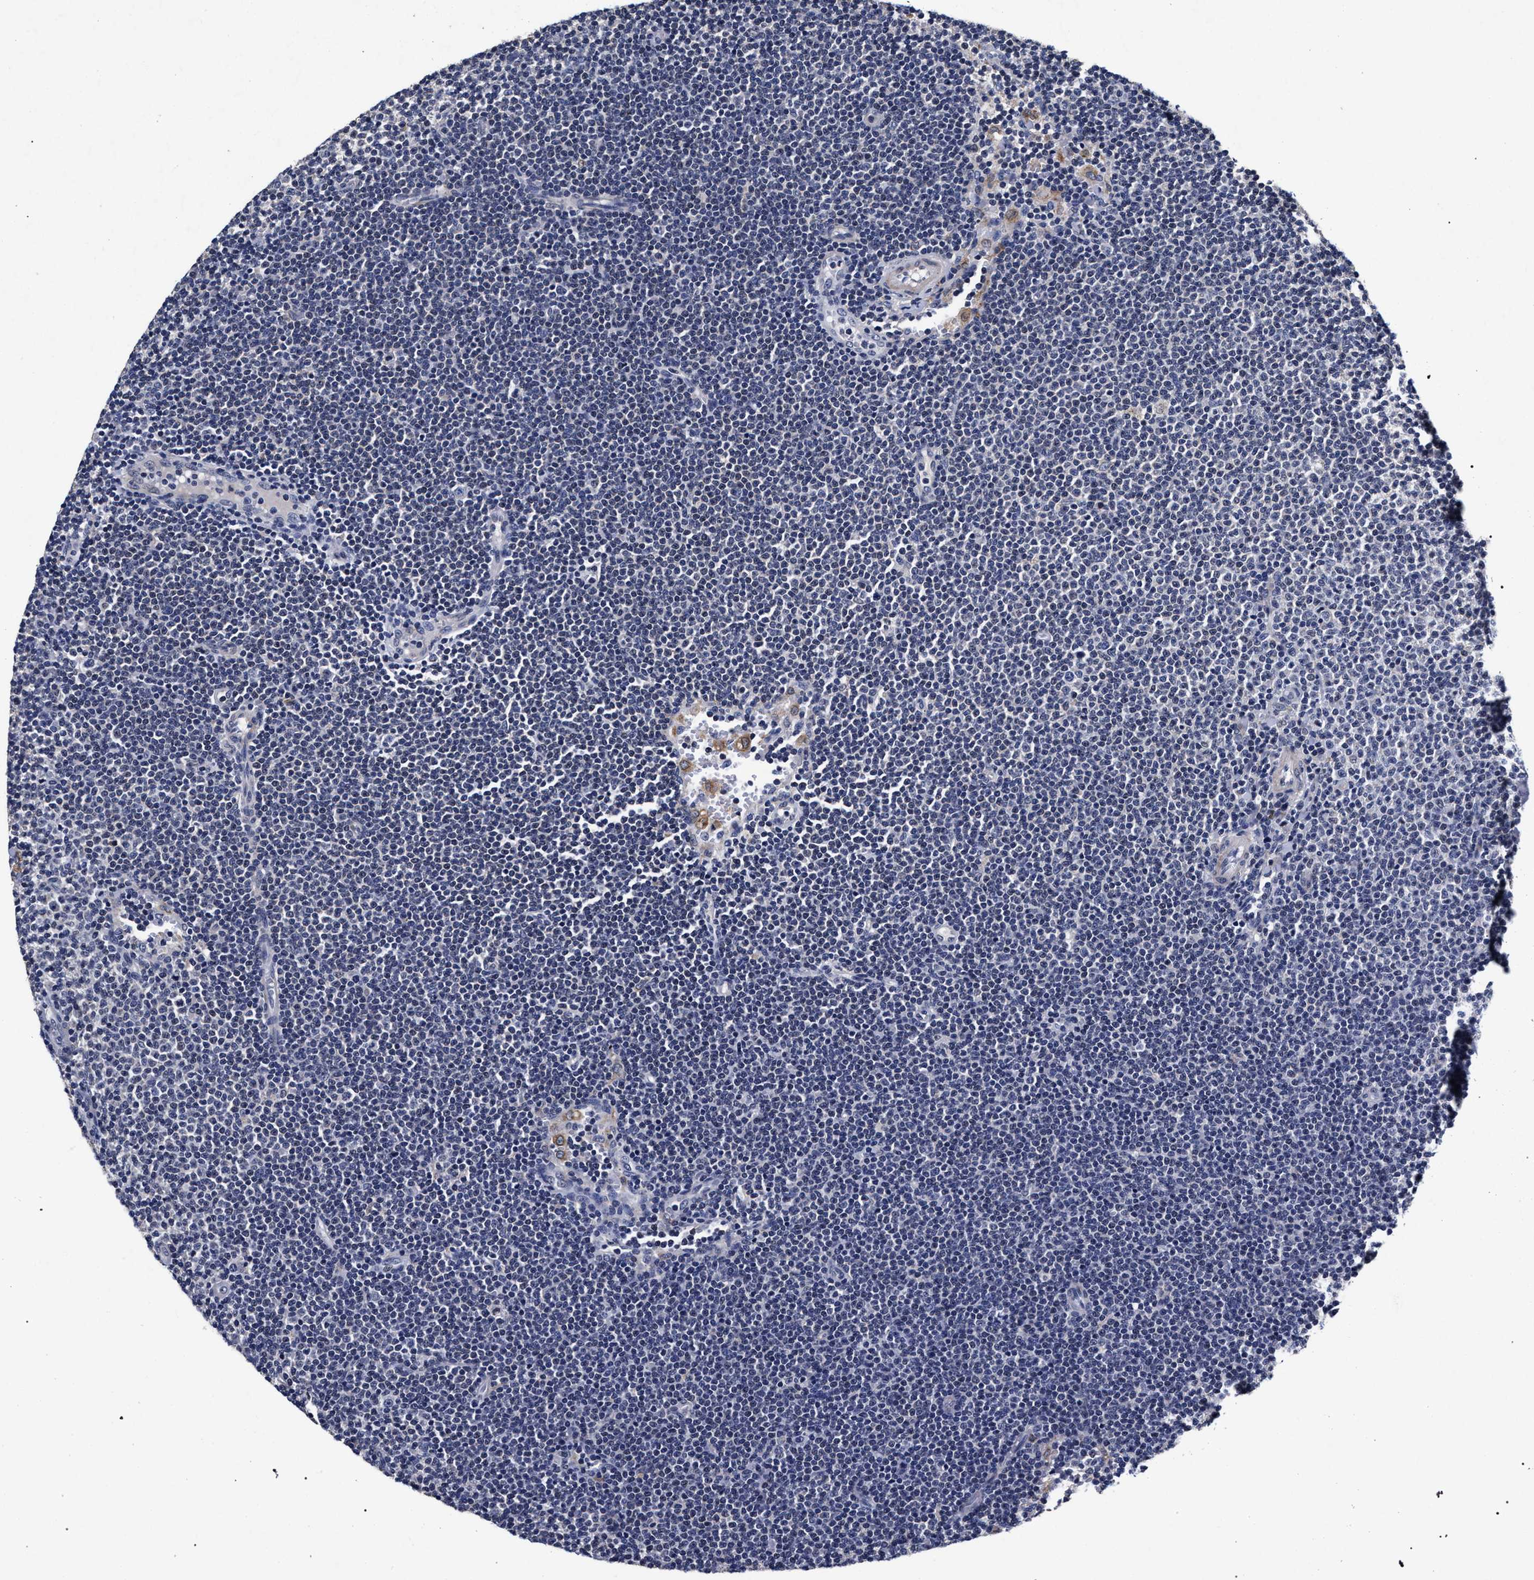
{"staining": {"intensity": "negative", "quantity": "none", "location": "none"}, "tissue": "lymphoma", "cell_type": "Tumor cells", "image_type": "cancer", "snomed": [{"axis": "morphology", "description": "Malignant lymphoma, non-Hodgkin's type, Low grade"}, {"axis": "topography", "description": "Lymph node"}], "caption": "IHC histopathology image of neoplastic tissue: malignant lymphoma, non-Hodgkin's type (low-grade) stained with DAB (3,3'-diaminobenzidine) displays no significant protein staining in tumor cells.", "gene": "CFAP95", "patient": {"sex": "female", "age": 53}}